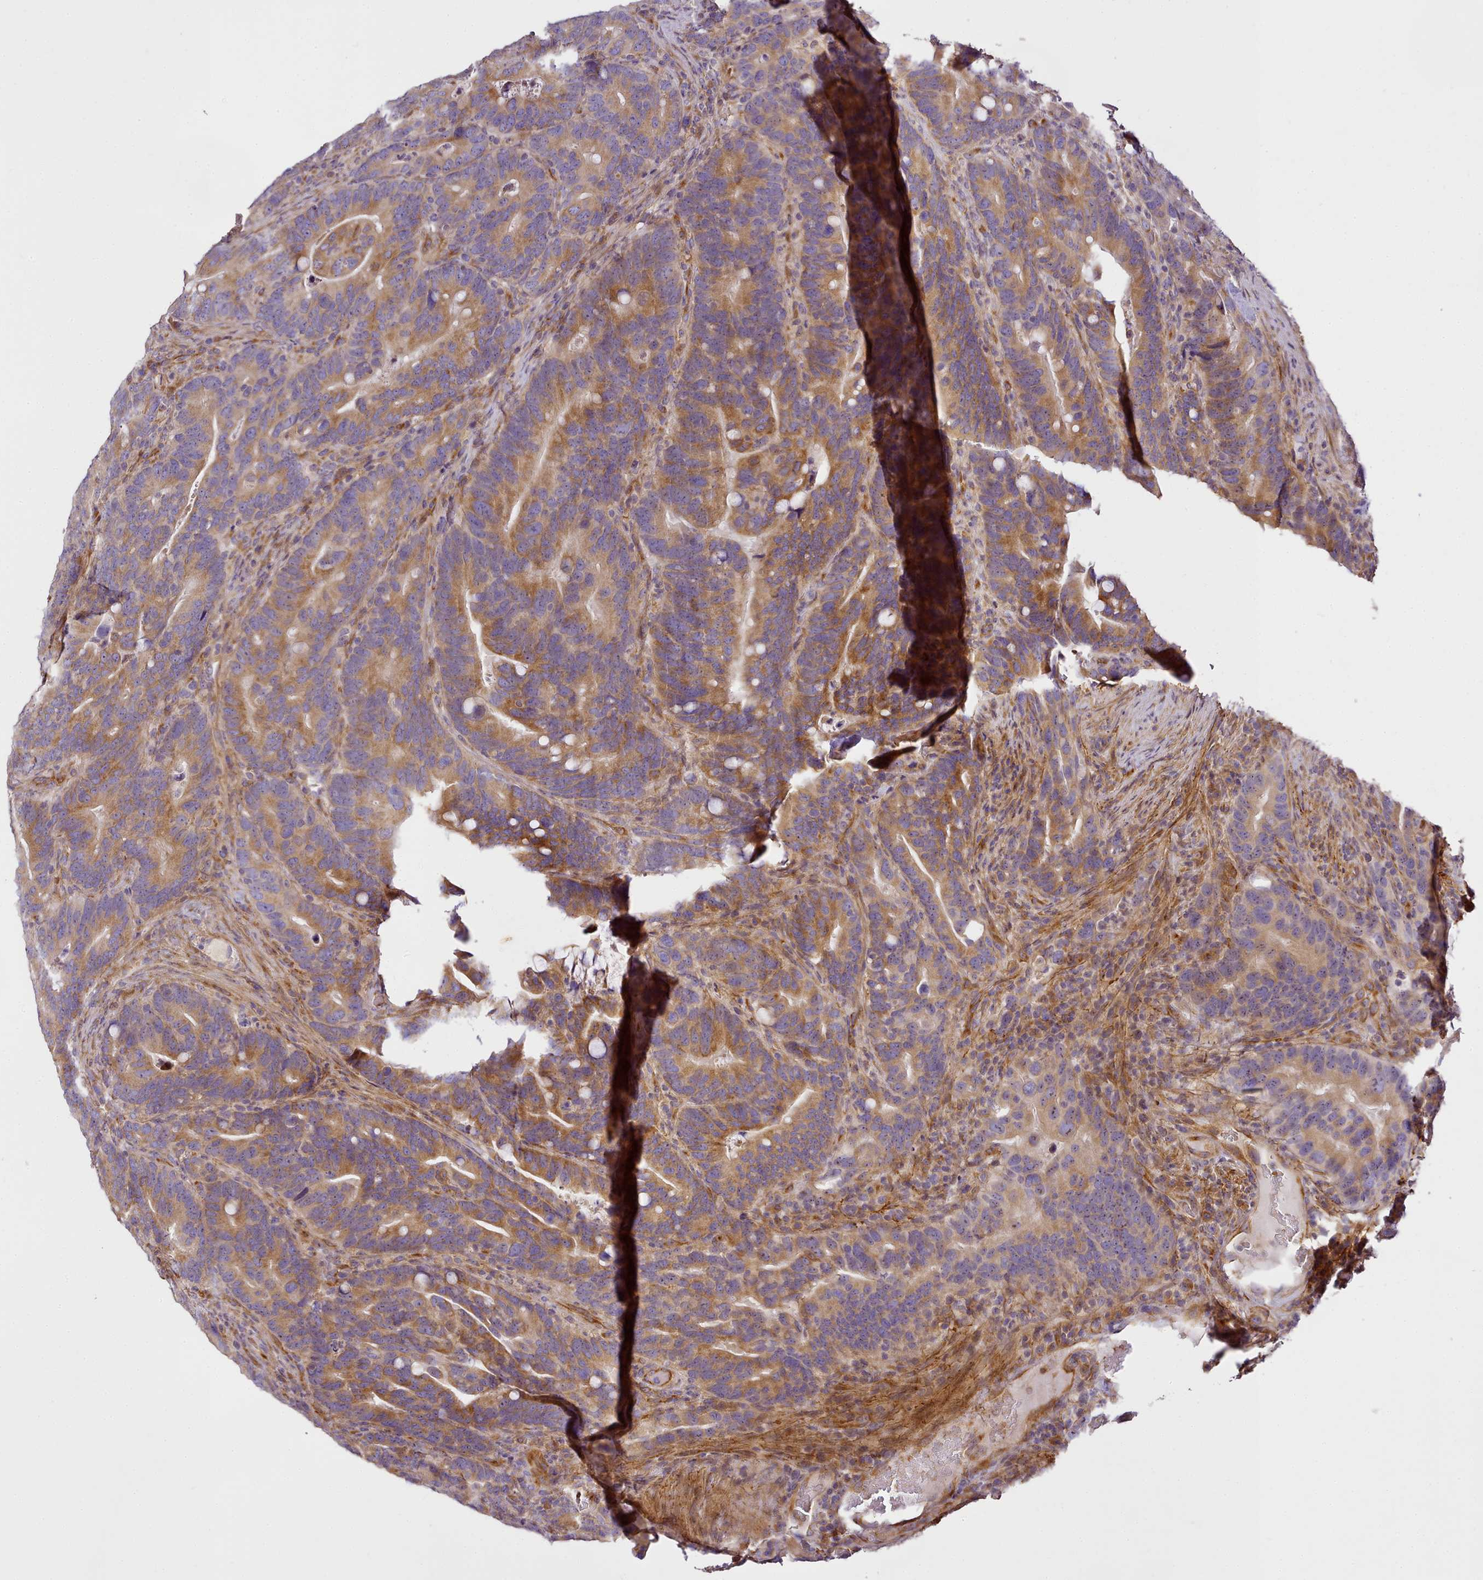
{"staining": {"intensity": "moderate", "quantity": ">75%", "location": "cytoplasmic/membranous"}, "tissue": "colorectal cancer", "cell_type": "Tumor cells", "image_type": "cancer", "snomed": [{"axis": "morphology", "description": "Adenocarcinoma, NOS"}, {"axis": "topography", "description": "Colon"}], "caption": "Immunohistochemistry (IHC) staining of colorectal adenocarcinoma, which exhibits medium levels of moderate cytoplasmic/membranous expression in about >75% of tumor cells indicating moderate cytoplasmic/membranous protein positivity. The staining was performed using DAB (3,3'-diaminobenzidine) (brown) for protein detection and nuclei were counterstained in hematoxylin (blue).", "gene": "NBPF1", "patient": {"sex": "female", "age": 66}}